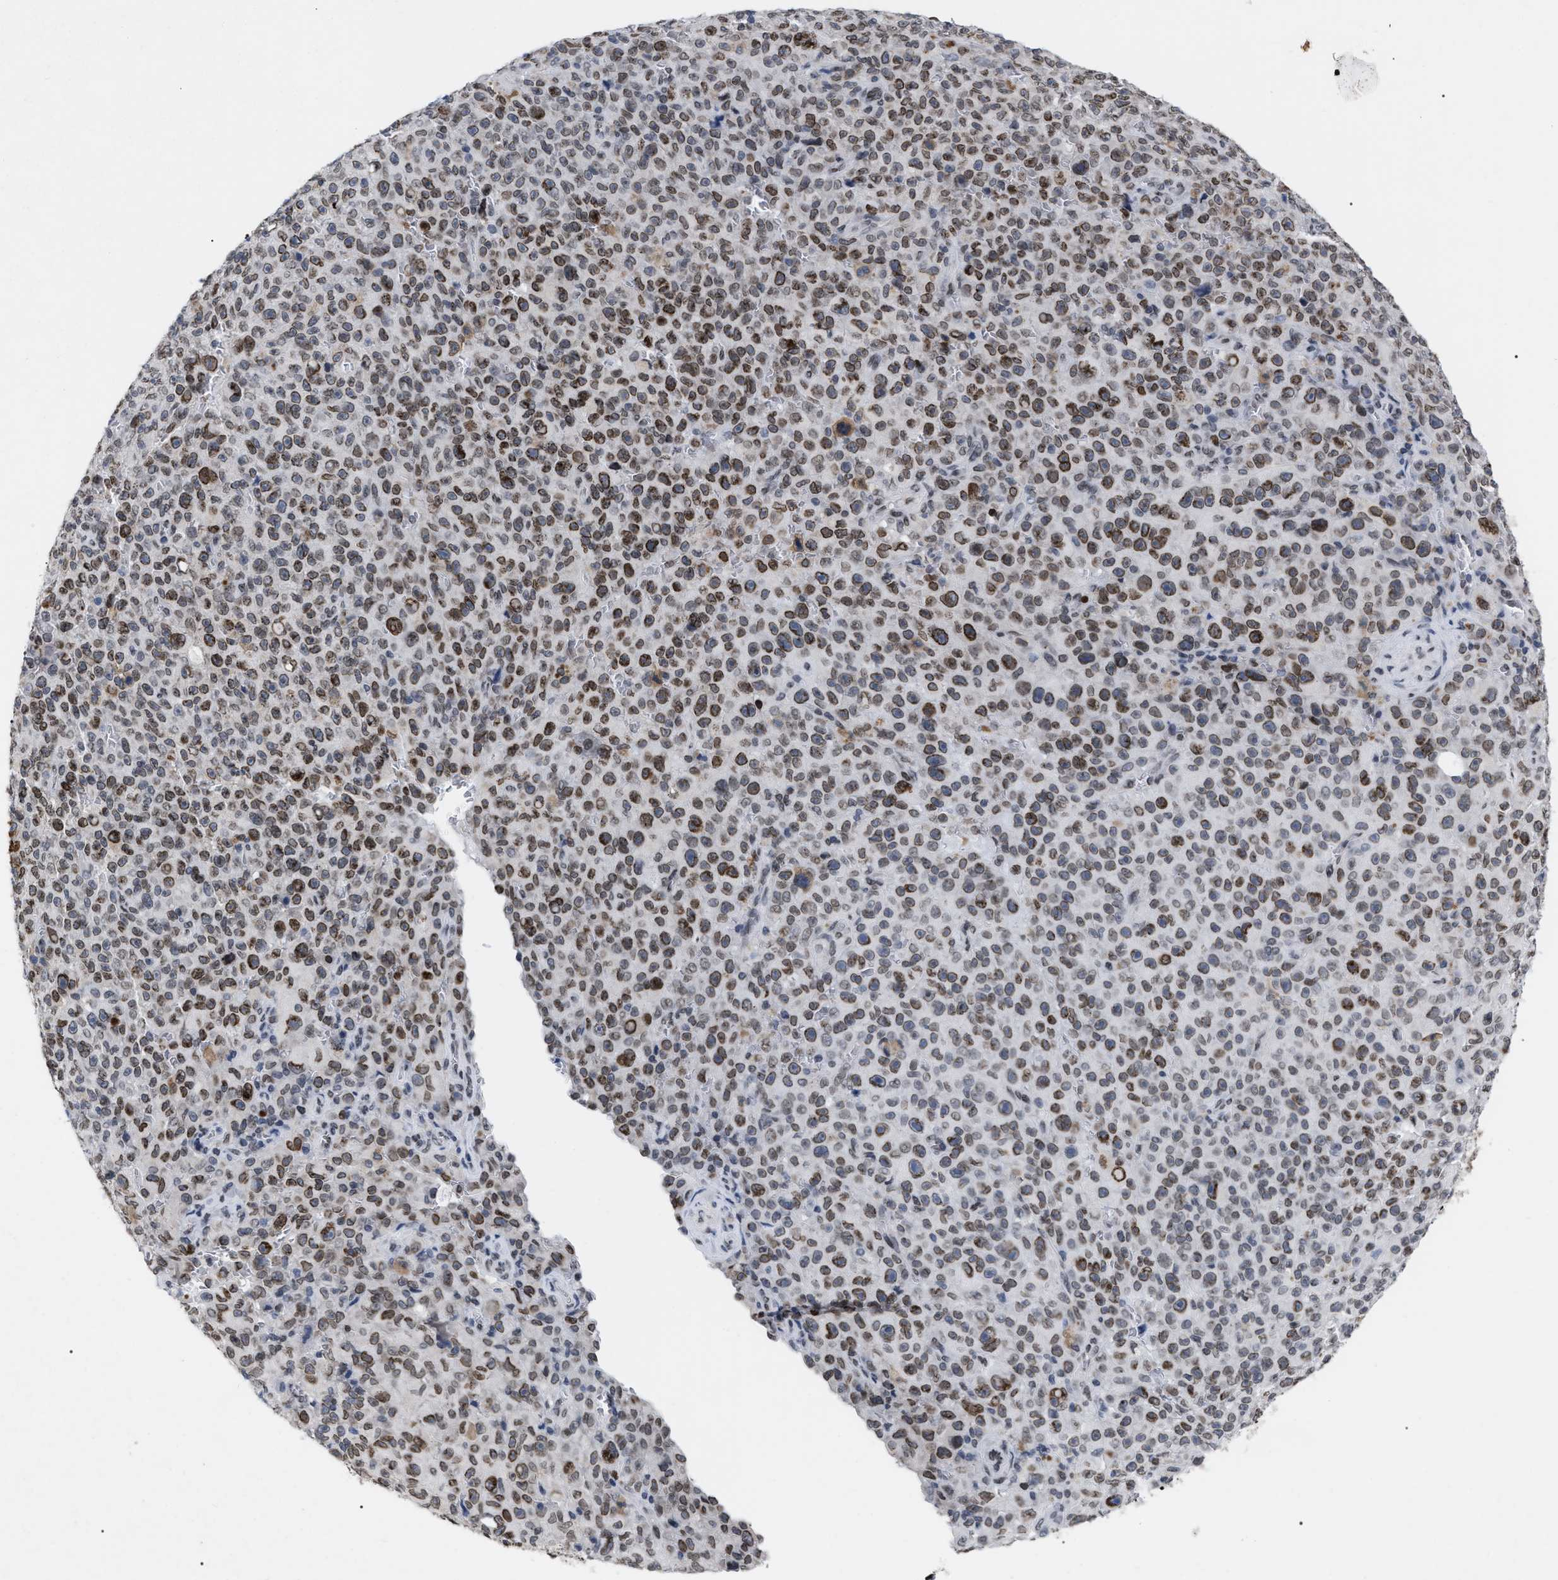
{"staining": {"intensity": "strong", "quantity": ">75%", "location": "cytoplasmic/membranous,nuclear"}, "tissue": "melanoma", "cell_type": "Tumor cells", "image_type": "cancer", "snomed": [{"axis": "morphology", "description": "Malignant melanoma, NOS"}, {"axis": "topography", "description": "Skin"}], "caption": "An IHC micrograph of neoplastic tissue is shown. Protein staining in brown shows strong cytoplasmic/membranous and nuclear positivity in malignant melanoma within tumor cells.", "gene": "TPR", "patient": {"sex": "female", "age": 82}}